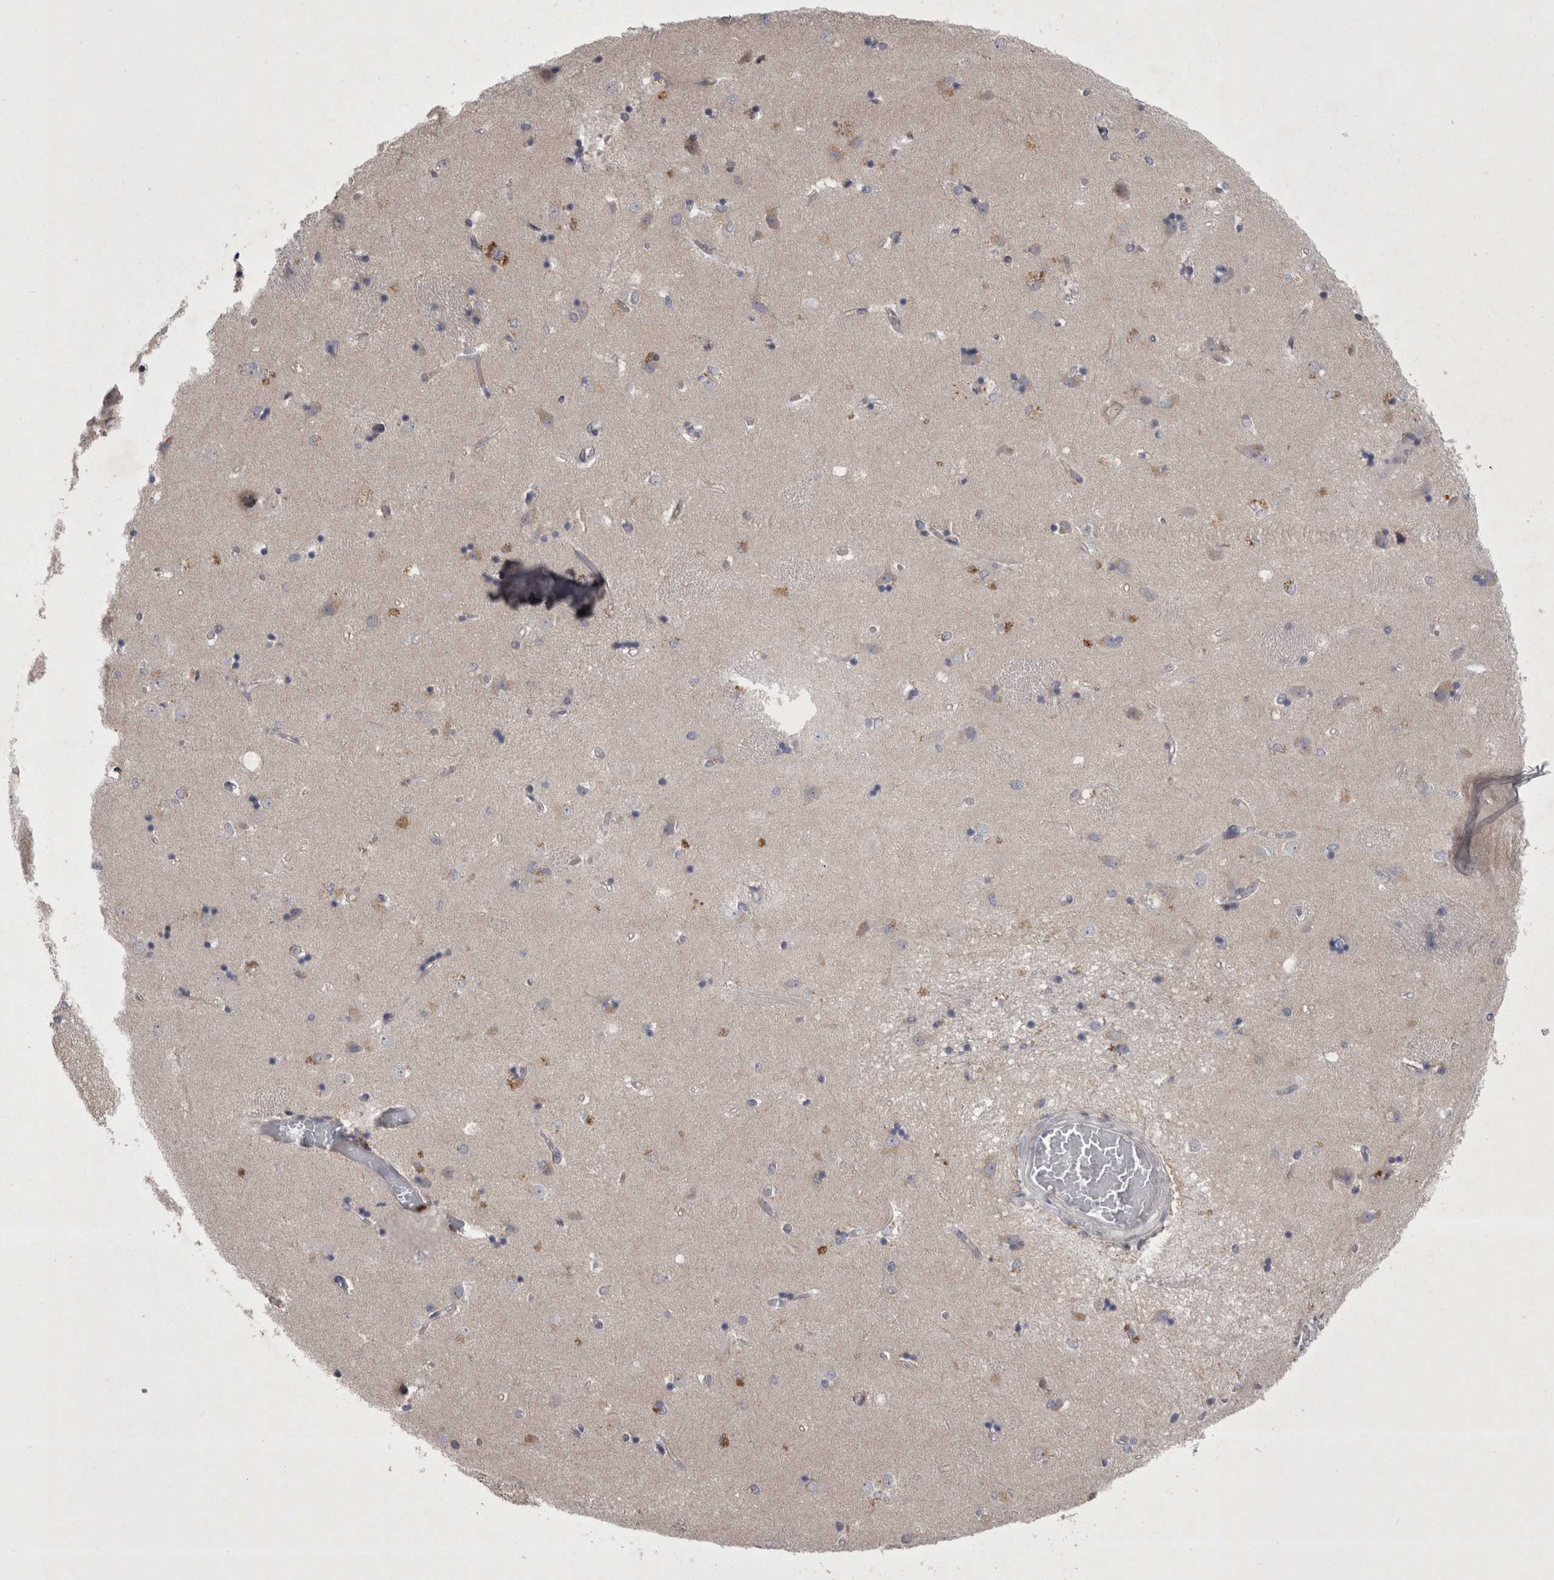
{"staining": {"intensity": "moderate", "quantity": "<25%", "location": "cytoplasmic/membranous"}, "tissue": "caudate", "cell_type": "Glial cells", "image_type": "normal", "snomed": [{"axis": "morphology", "description": "Normal tissue, NOS"}, {"axis": "topography", "description": "Lateral ventricle wall"}], "caption": "High-magnification brightfield microscopy of normal caudate stained with DAB (brown) and counterstained with hematoxylin (blue). glial cells exhibit moderate cytoplasmic/membranous expression is appreciated in approximately<25% of cells.", "gene": "CTBS", "patient": {"sex": "male", "age": 45}}